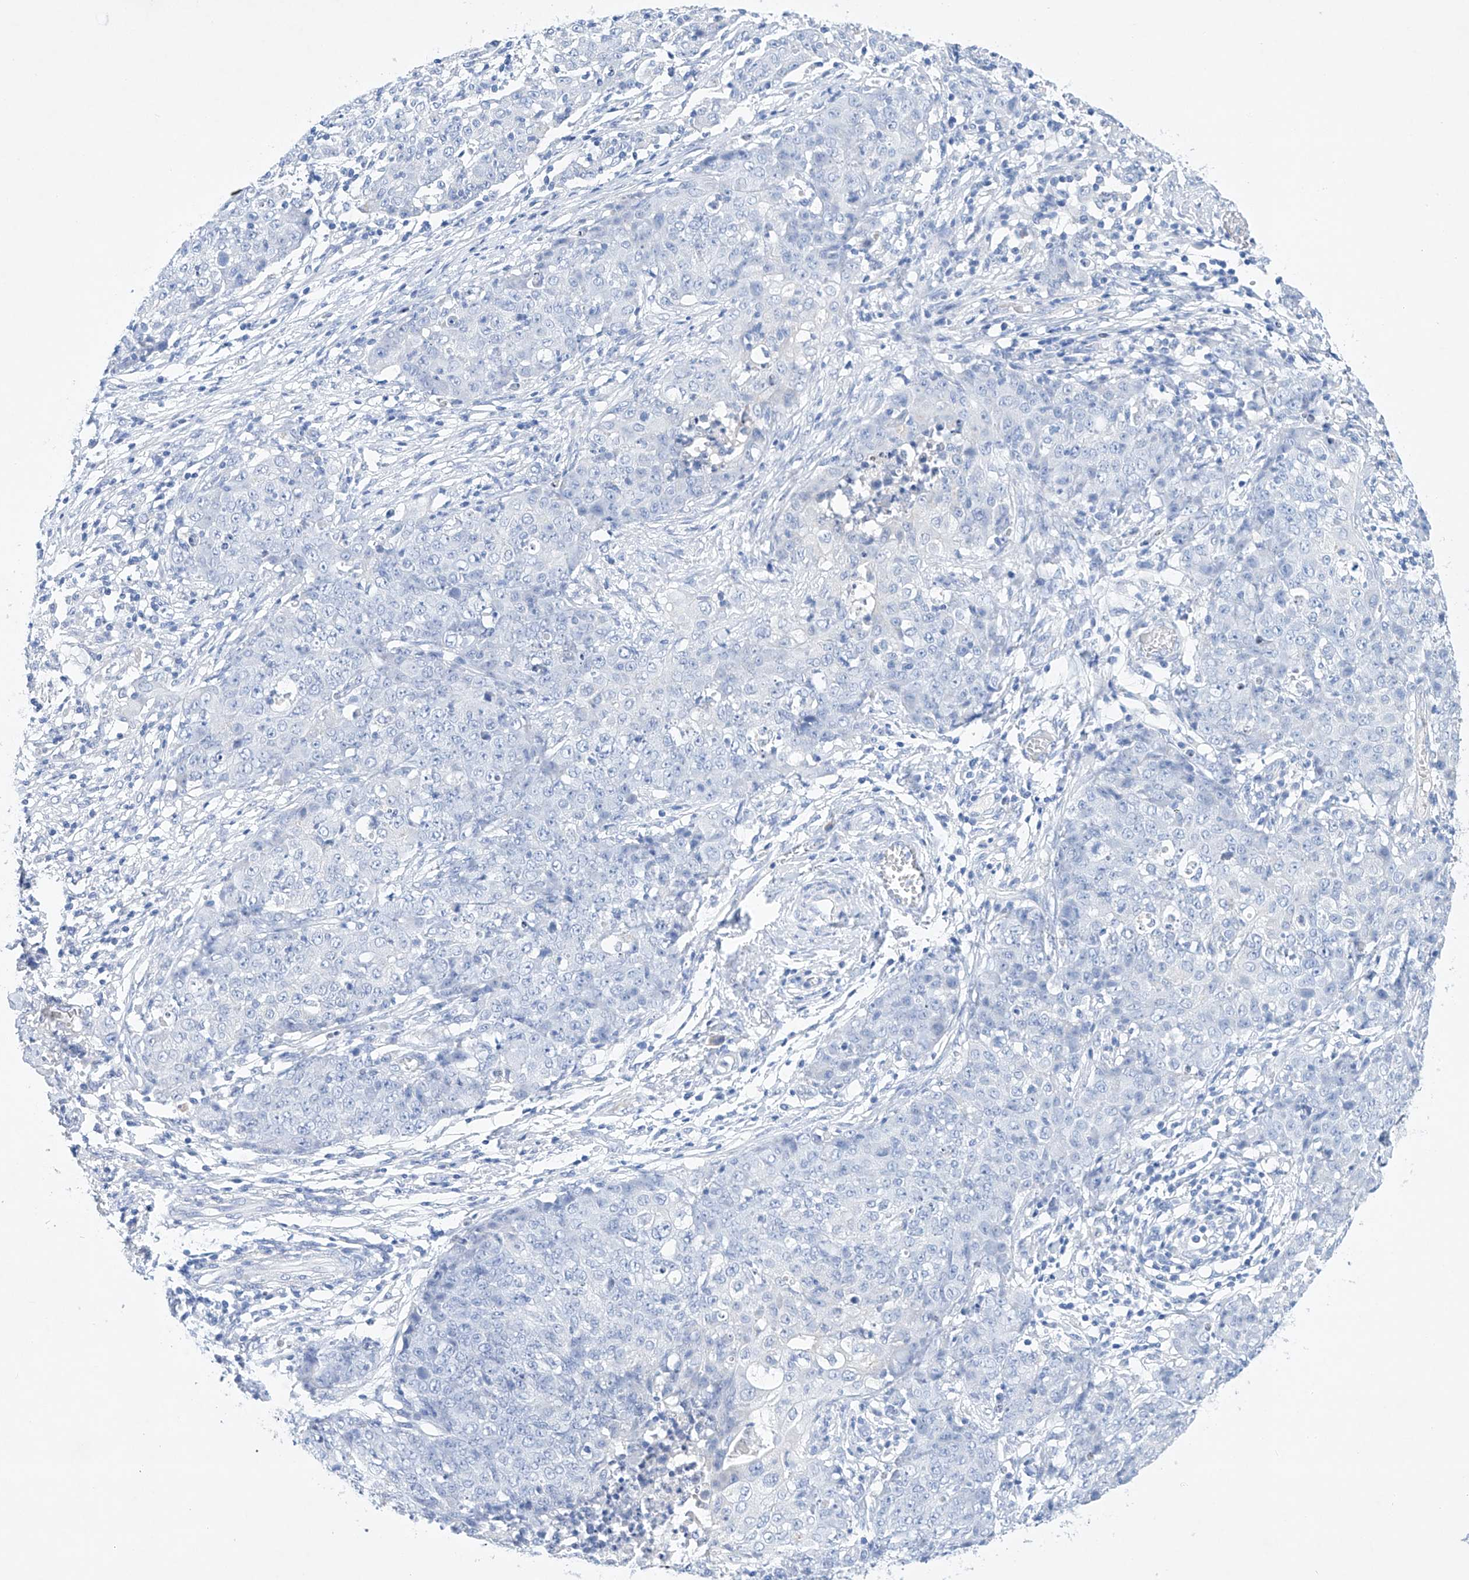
{"staining": {"intensity": "negative", "quantity": "none", "location": "none"}, "tissue": "ovarian cancer", "cell_type": "Tumor cells", "image_type": "cancer", "snomed": [{"axis": "morphology", "description": "Carcinoma, endometroid"}, {"axis": "topography", "description": "Ovary"}], "caption": "The photomicrograph demonstrates no significant expression in tumor cells of endometroid carcinoma (ovarian). (DAB immunohistochemistry with hematoxylin counter stain).", "gene": "LURAP1", "patient": {"sex": "female", "age": 42}}